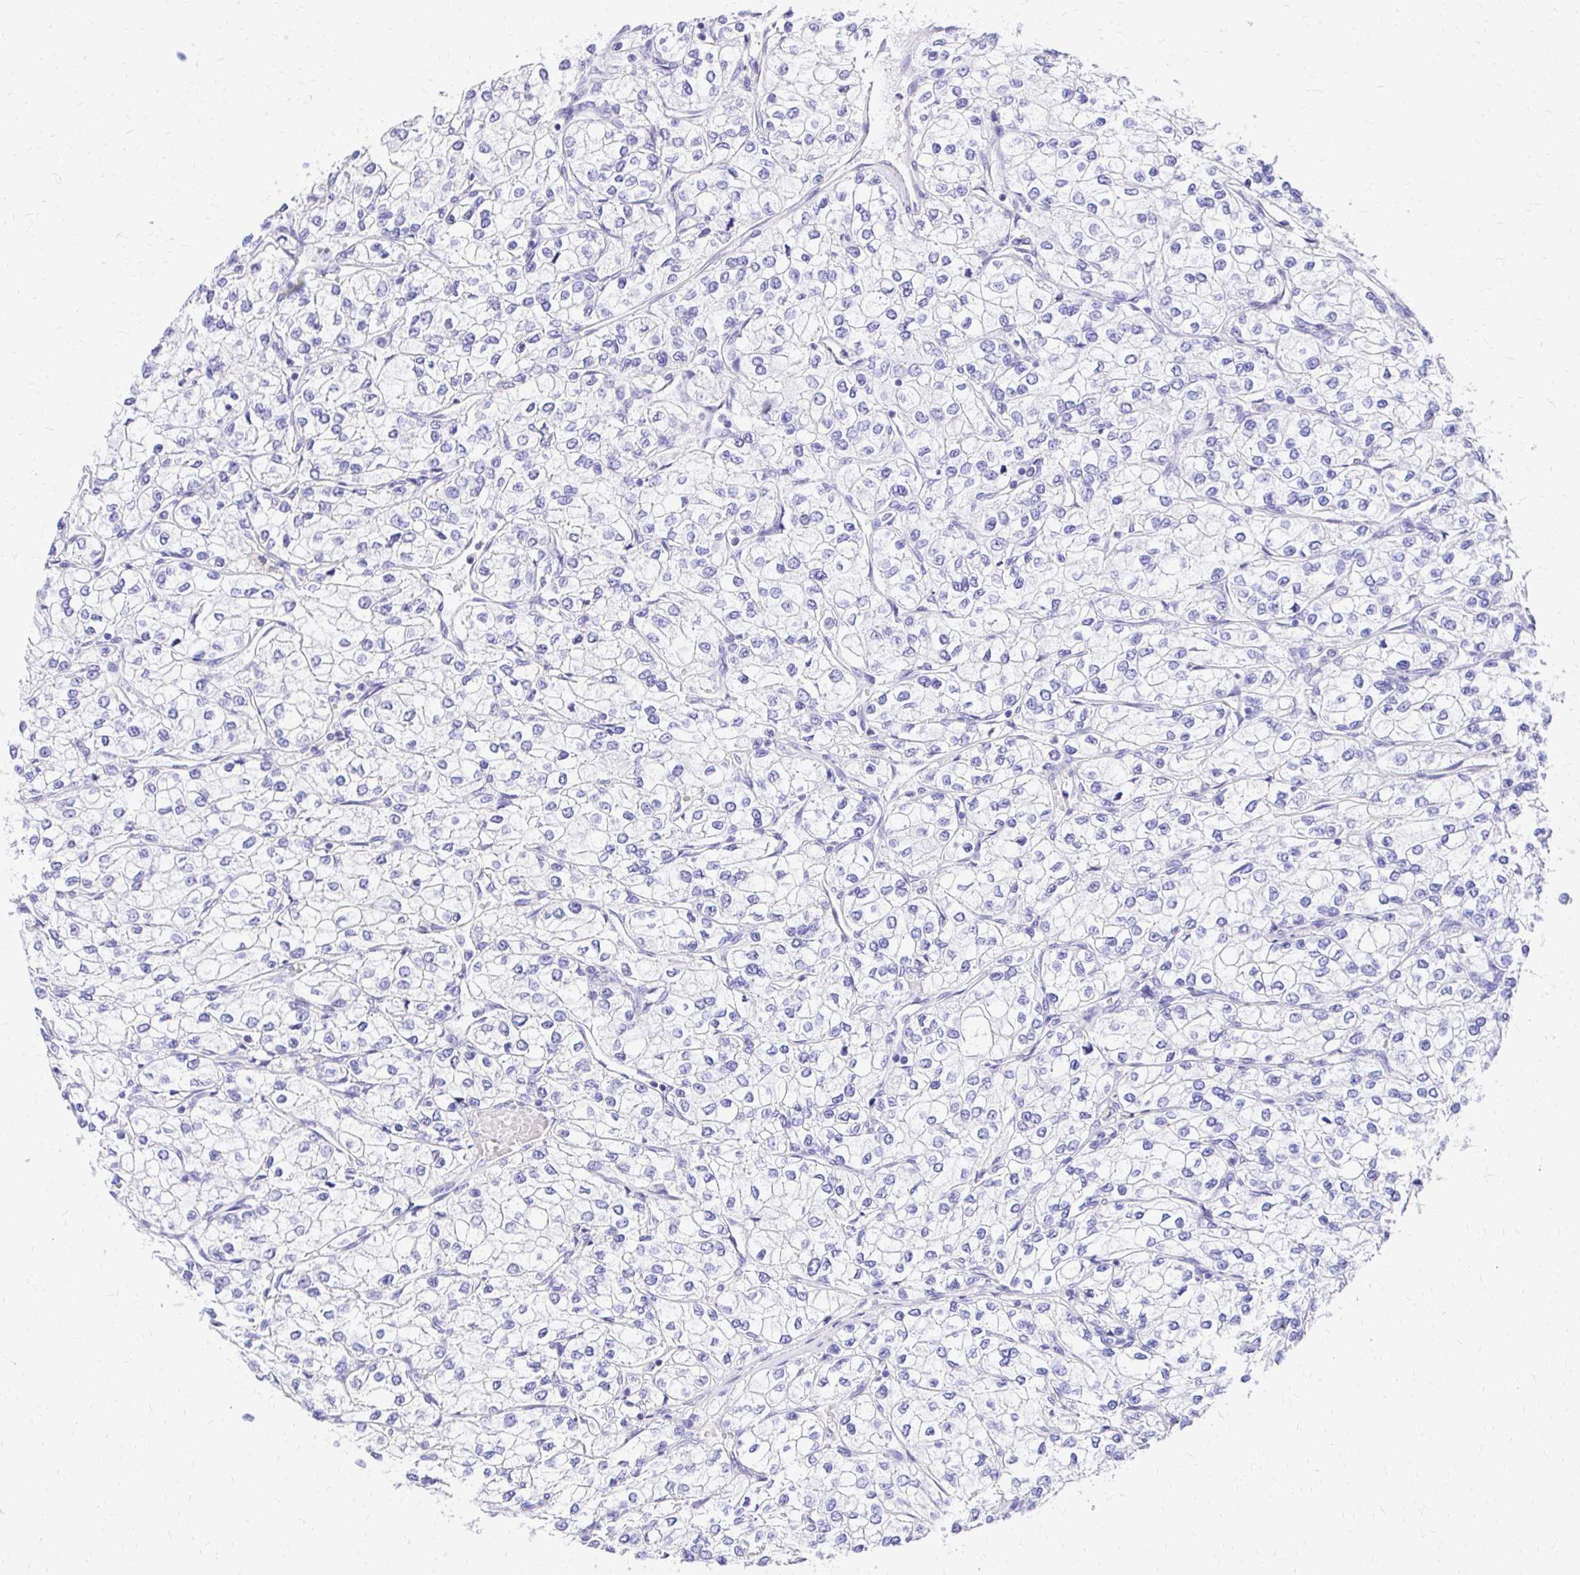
{"staining": {"intensity": "negative", "quantity": "none", "location": "none"}, "tissue": "renal cancer", "cell_type": "Tumor cells", "image_type": "cancer", "snomed": [{"axis": "morphology", "description": "Adenocarcinoma, NOS"}, {"axis": "topography", "description": "Kidney"}], "caption": "The image reveals no staining of tumor cells in renal adenocarcinoma.", "gene": "S100G", "patient": {"sex": "male", "age": 80}}